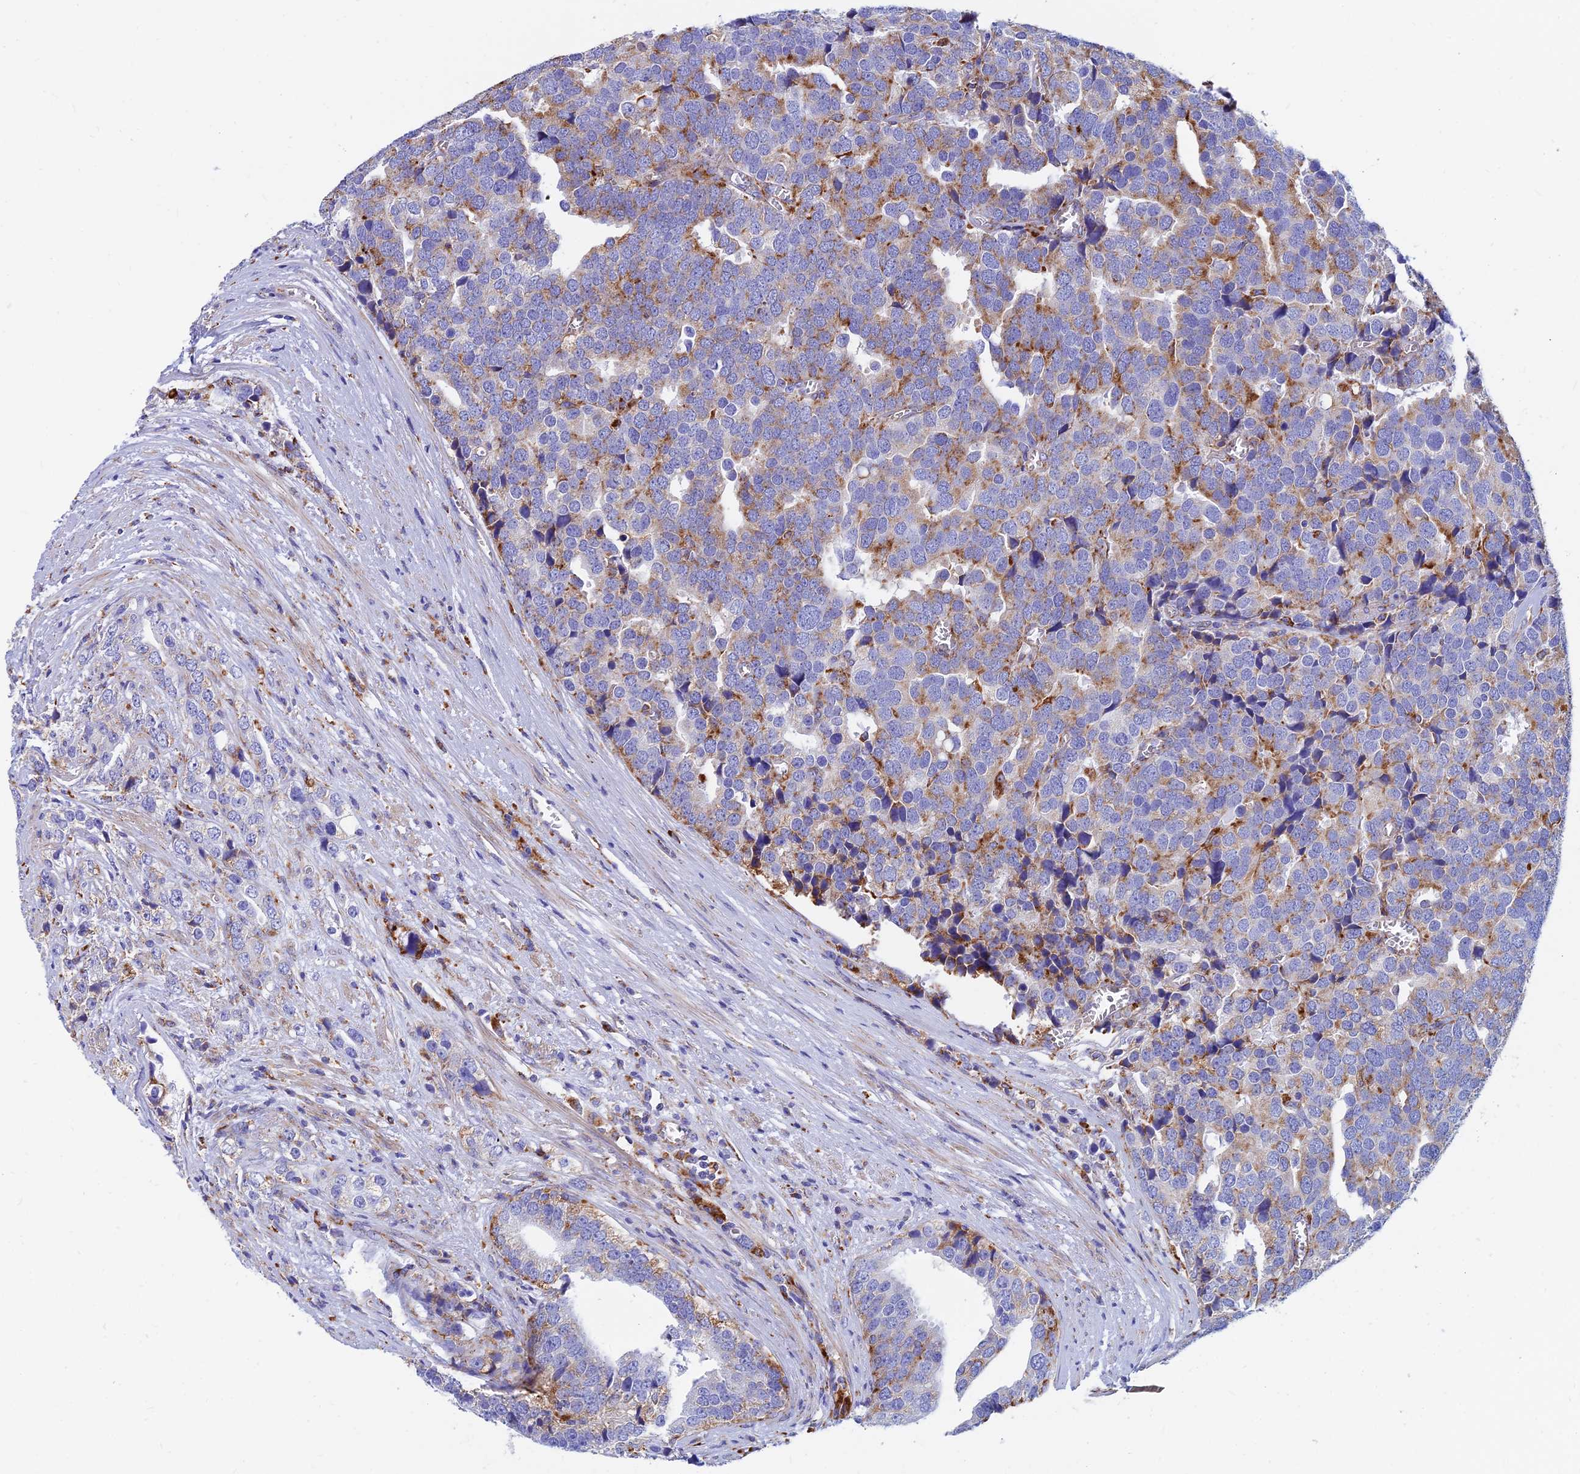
{"staining": {"intensity": "moderate", "quantity": "25%-75%", "location": "cytoplasmic/membranous"}, "tissue": "prostate cancer", "cell_type": "Tumor cells", "image_type": "cancer", "snomed": [{"axis": "morphology", "description": "Adenocarcinoma, High grade"}, {"axis": "topography", "description": "Prostate"}], "caption": "Immunohistochemical staining of adenocarcinoma (high-grade) (prostate) exhibits medium levels of moderate cytoplasmic/membranous positivity in approximately 25%-75% of tumor cells. The staining was performed using DAB, with brown indicating positive protein expression. Nuclei are stained blue with hematoxylin.", "gene": "SPNS1", "patient": {"sex": "male", "age": 71}}